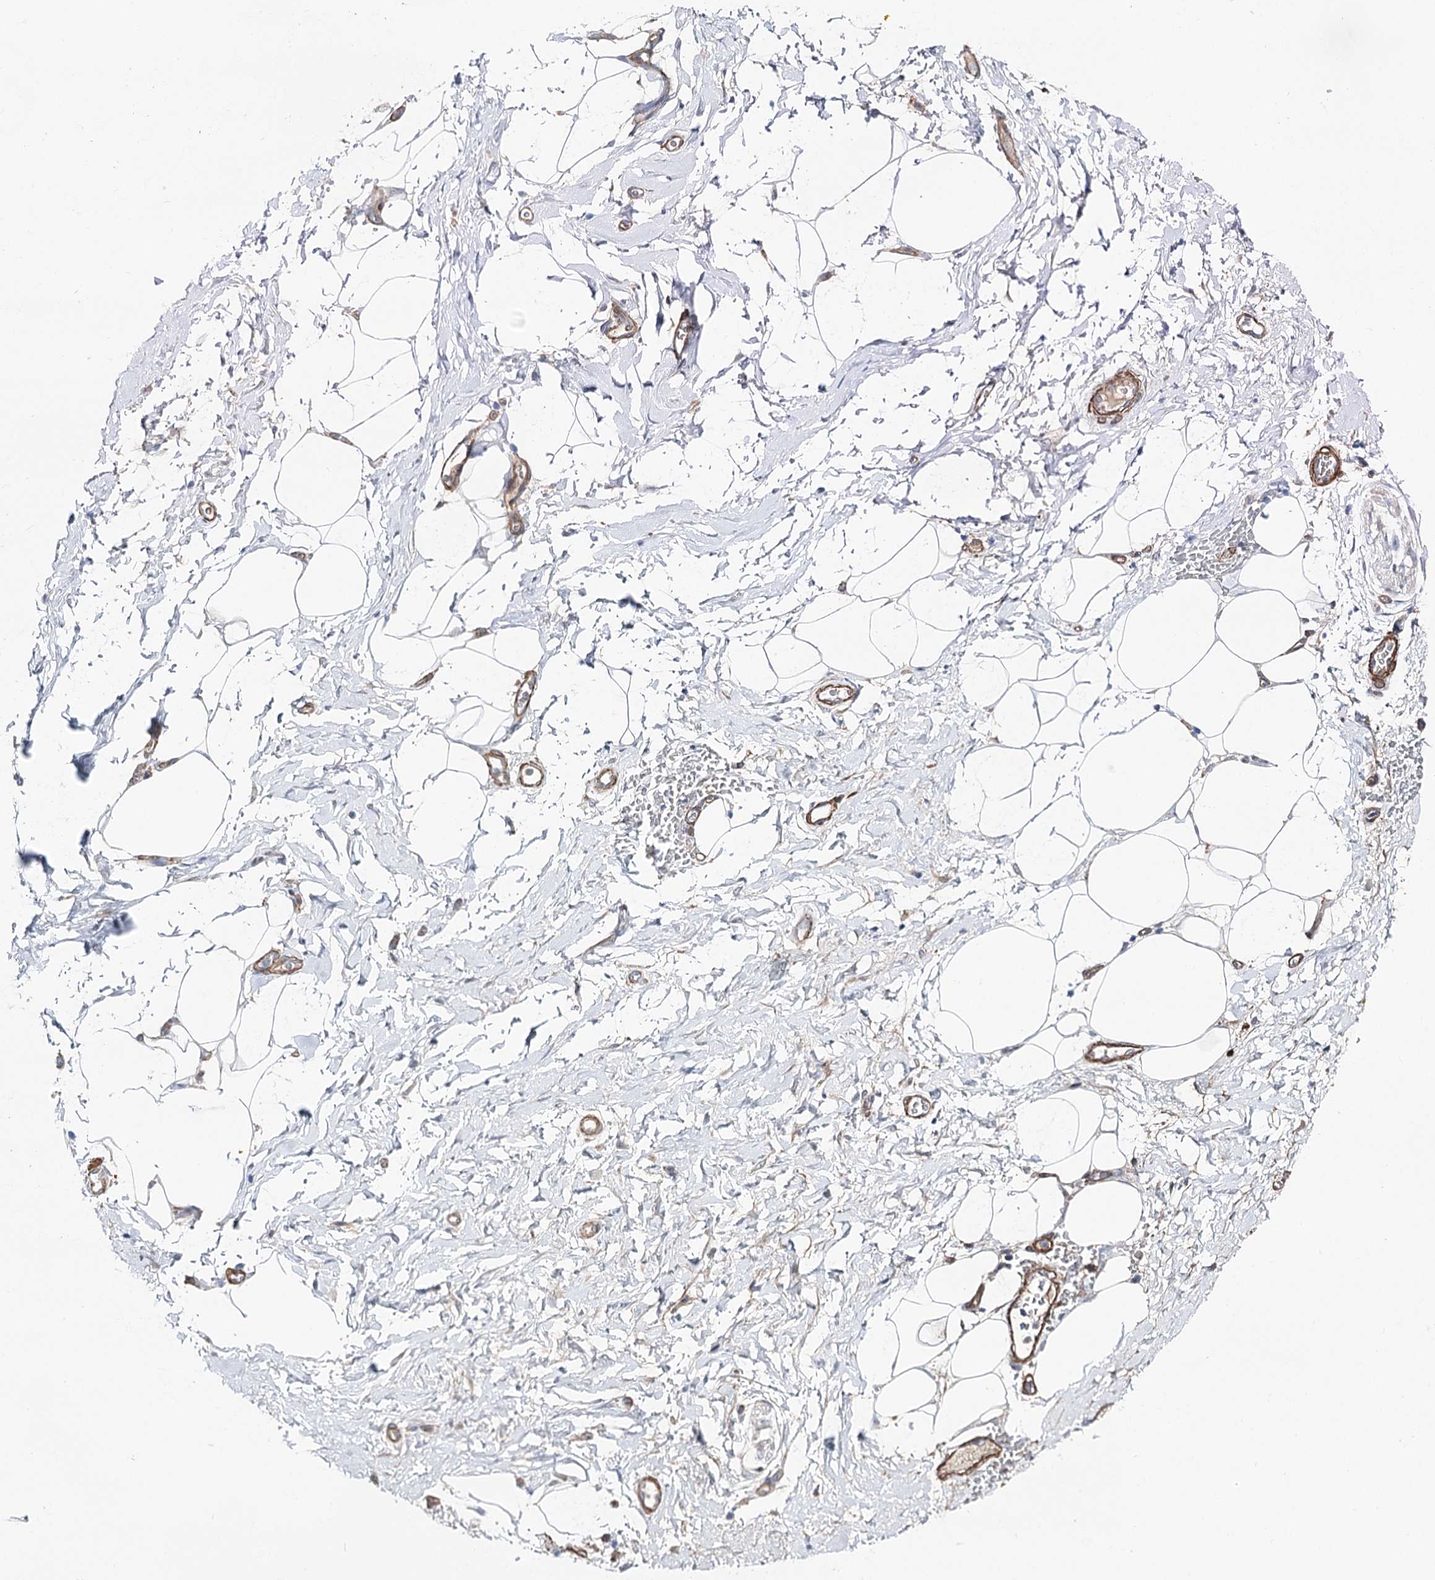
{"staining": {"intensity": "negative", "quantity": "none", "location": "none"}, "tissue": "adipose tissue", "cell_type": "Adipocytes", "image_type": "normal", "snomed": [{"axis": "morphology", "description": "Normal tissue, NOS"}, {"axis": "morphology", "description": "Adenocarcinoma, NOS"}, {"axis": "topography", "description": "Pancreas"}, {"axis": "topography", "description": "Peripheral nerve tissue"}], "caption": "This is an immunohistochemistry (IHC) photomicrograph of normal human adipose tissue. There is no expression in adipocytes.", "gene": "WASHC3", "patient": {"sex": "male", "age": 59}}